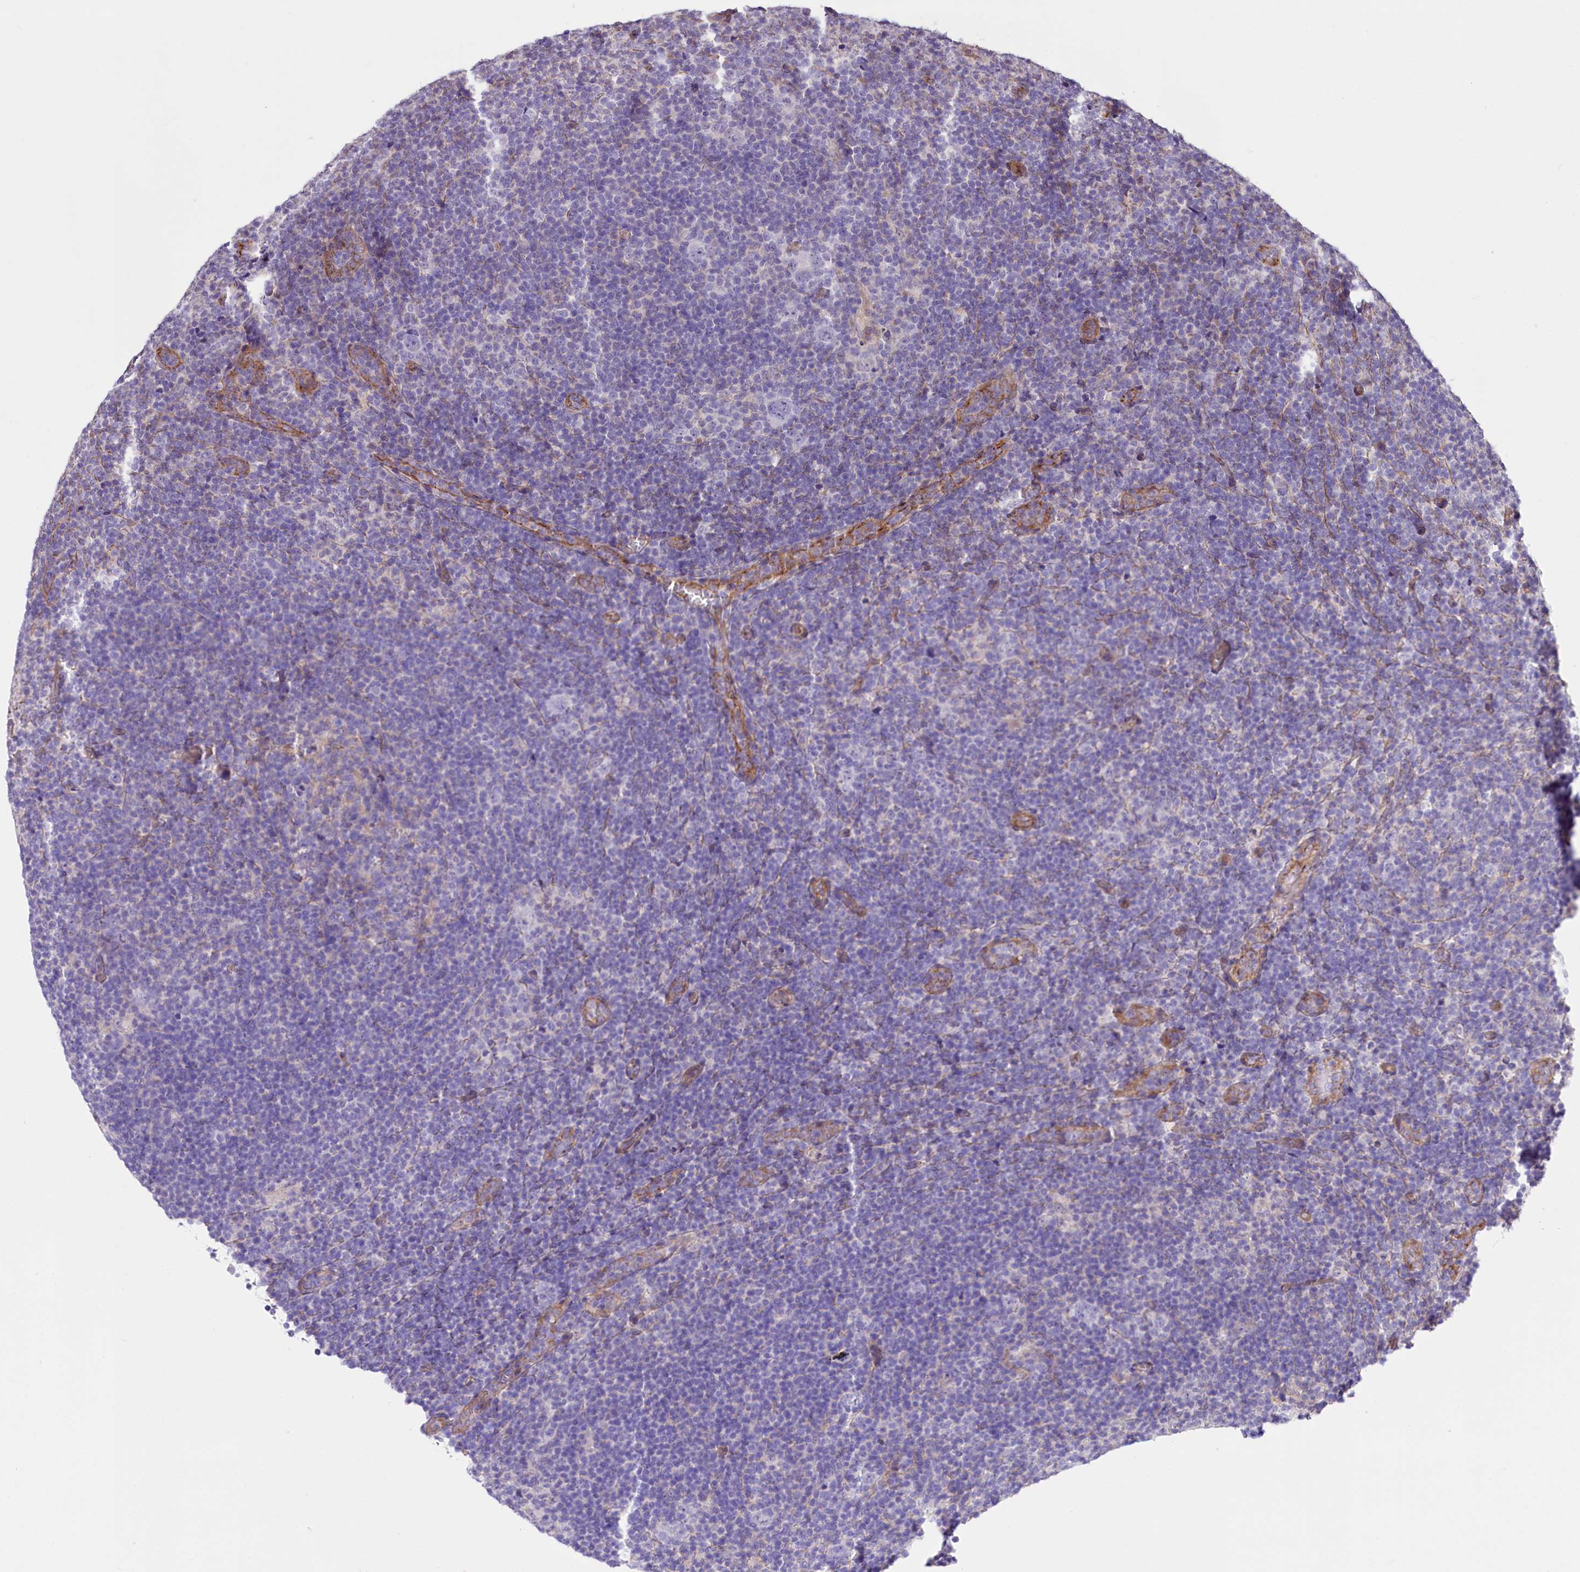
{"staining": {"intensity": "negative", "quantity": "none", "location": "none"}, "tissue": "lymphoma", "cell_type": "Tumor cells", "image_type": "cancer", "snomed": [{"axis": "morphology", "description": "Hodgkin's disease, NOS"}, {"axis": "topography", "description": "Lymph node"}], "caption": "DAB immunohistochemical staining of human lymphoma demonstrates no significant positivity in tumor cells. Brightfield microscopy of immunohistochemistry (IHC) stained with DAB (brown) and hematoxylin (blue), captured at high magnification.", "gene": "ST7", "patient": {"sex": "female", "age": 57}}